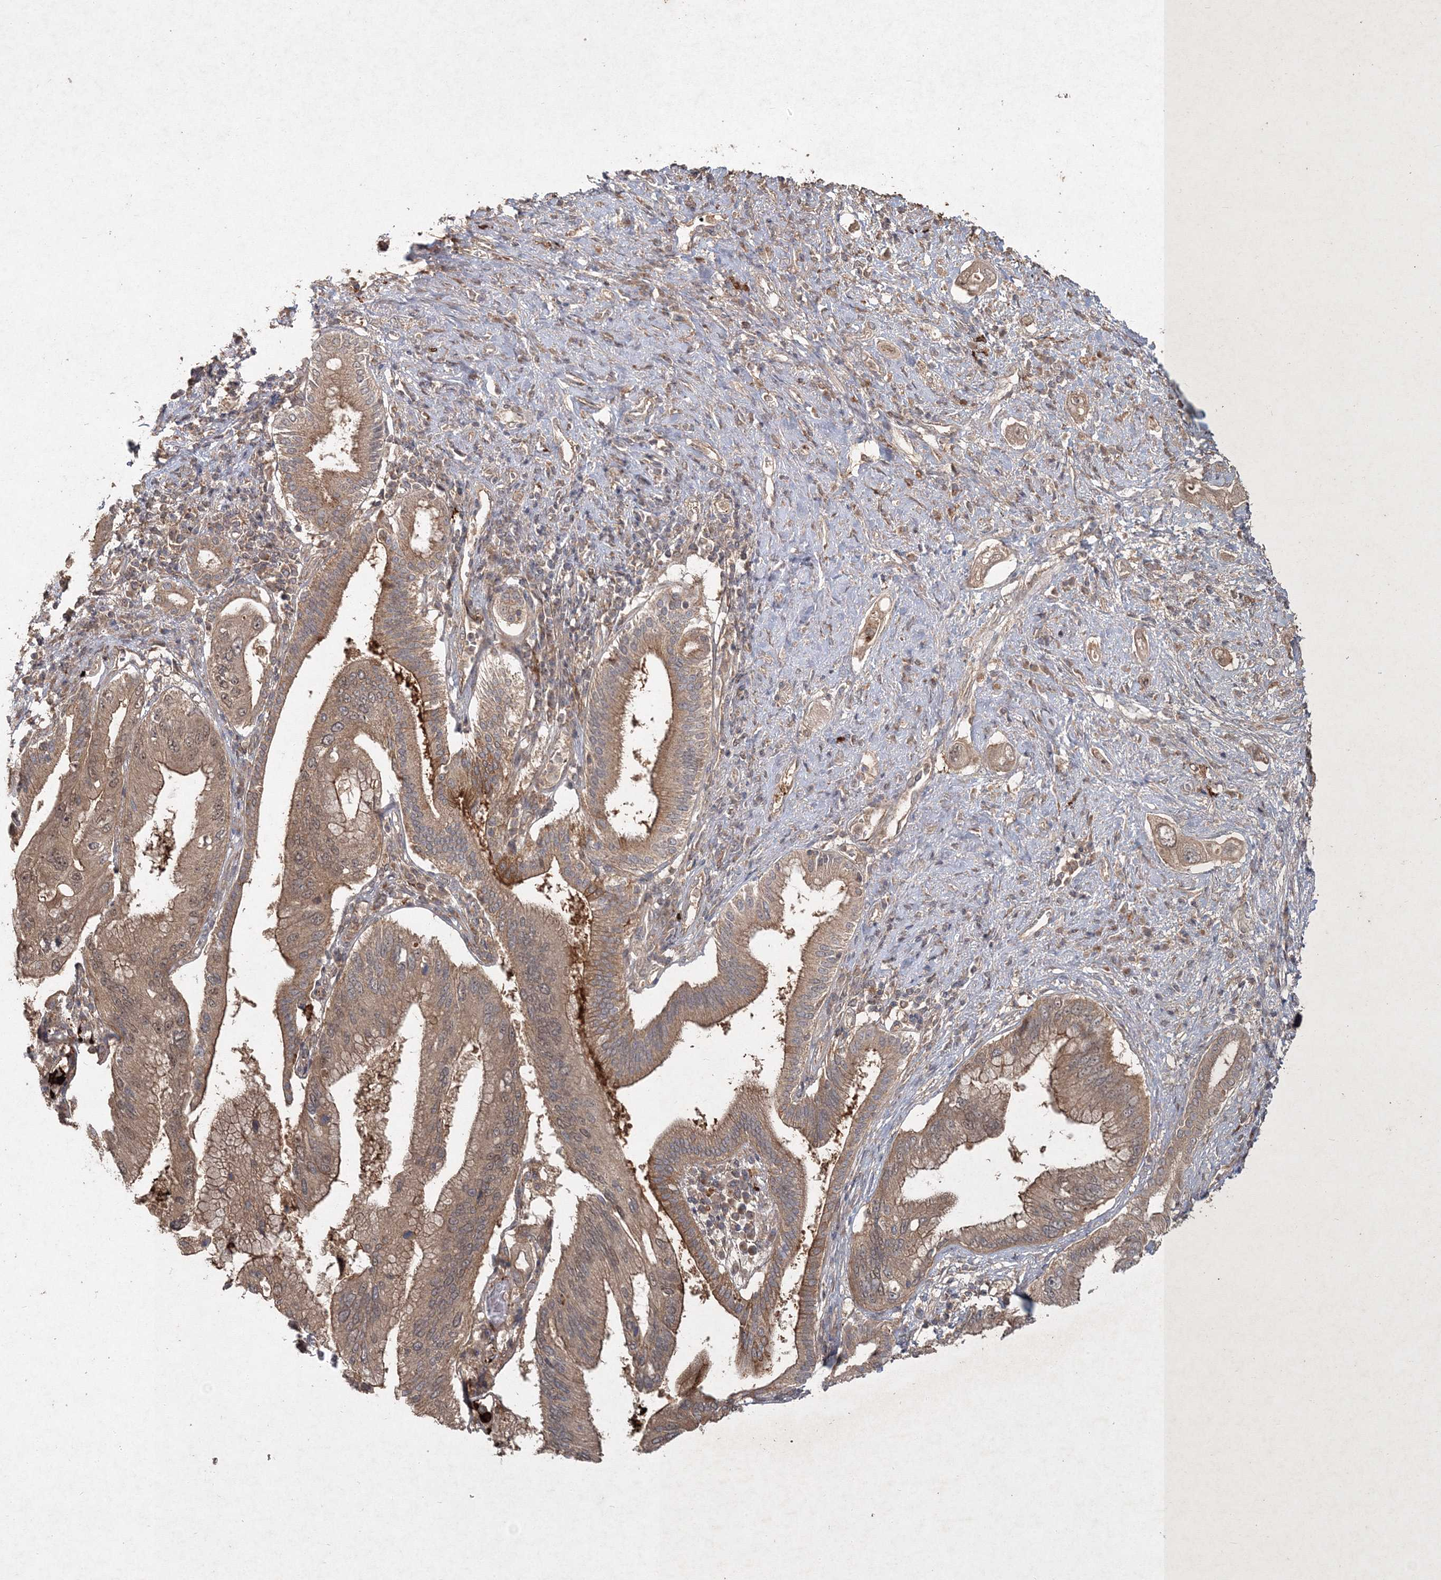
{"staining": {"intensity": "moderate", "quantity": ">75%", "location": "cytoplasmic/membranous"}, "tissue": "pancreatic cancer", "cell_type": "Tumor cells", "image_type": "cancer", "snomed": [{"axis": "morphology", "description": "Inflammation, NOS"}, {"axis": "morphology", "description": "Adenocarcinoma, NOS"}, {"axis": "topography", "description": "Pancreas"}], "caption": "This image shows pancreatic adenocarcinoma stained with immunohistochemistry (IHC) to label a protein in brown. The cytoplasmic/membranous of tumor cells show moderate positivity for the protein. Nuclei are counter-stained blue.", "gene": "SPRY1", "patient": {"sex": "female", "age": 56}}